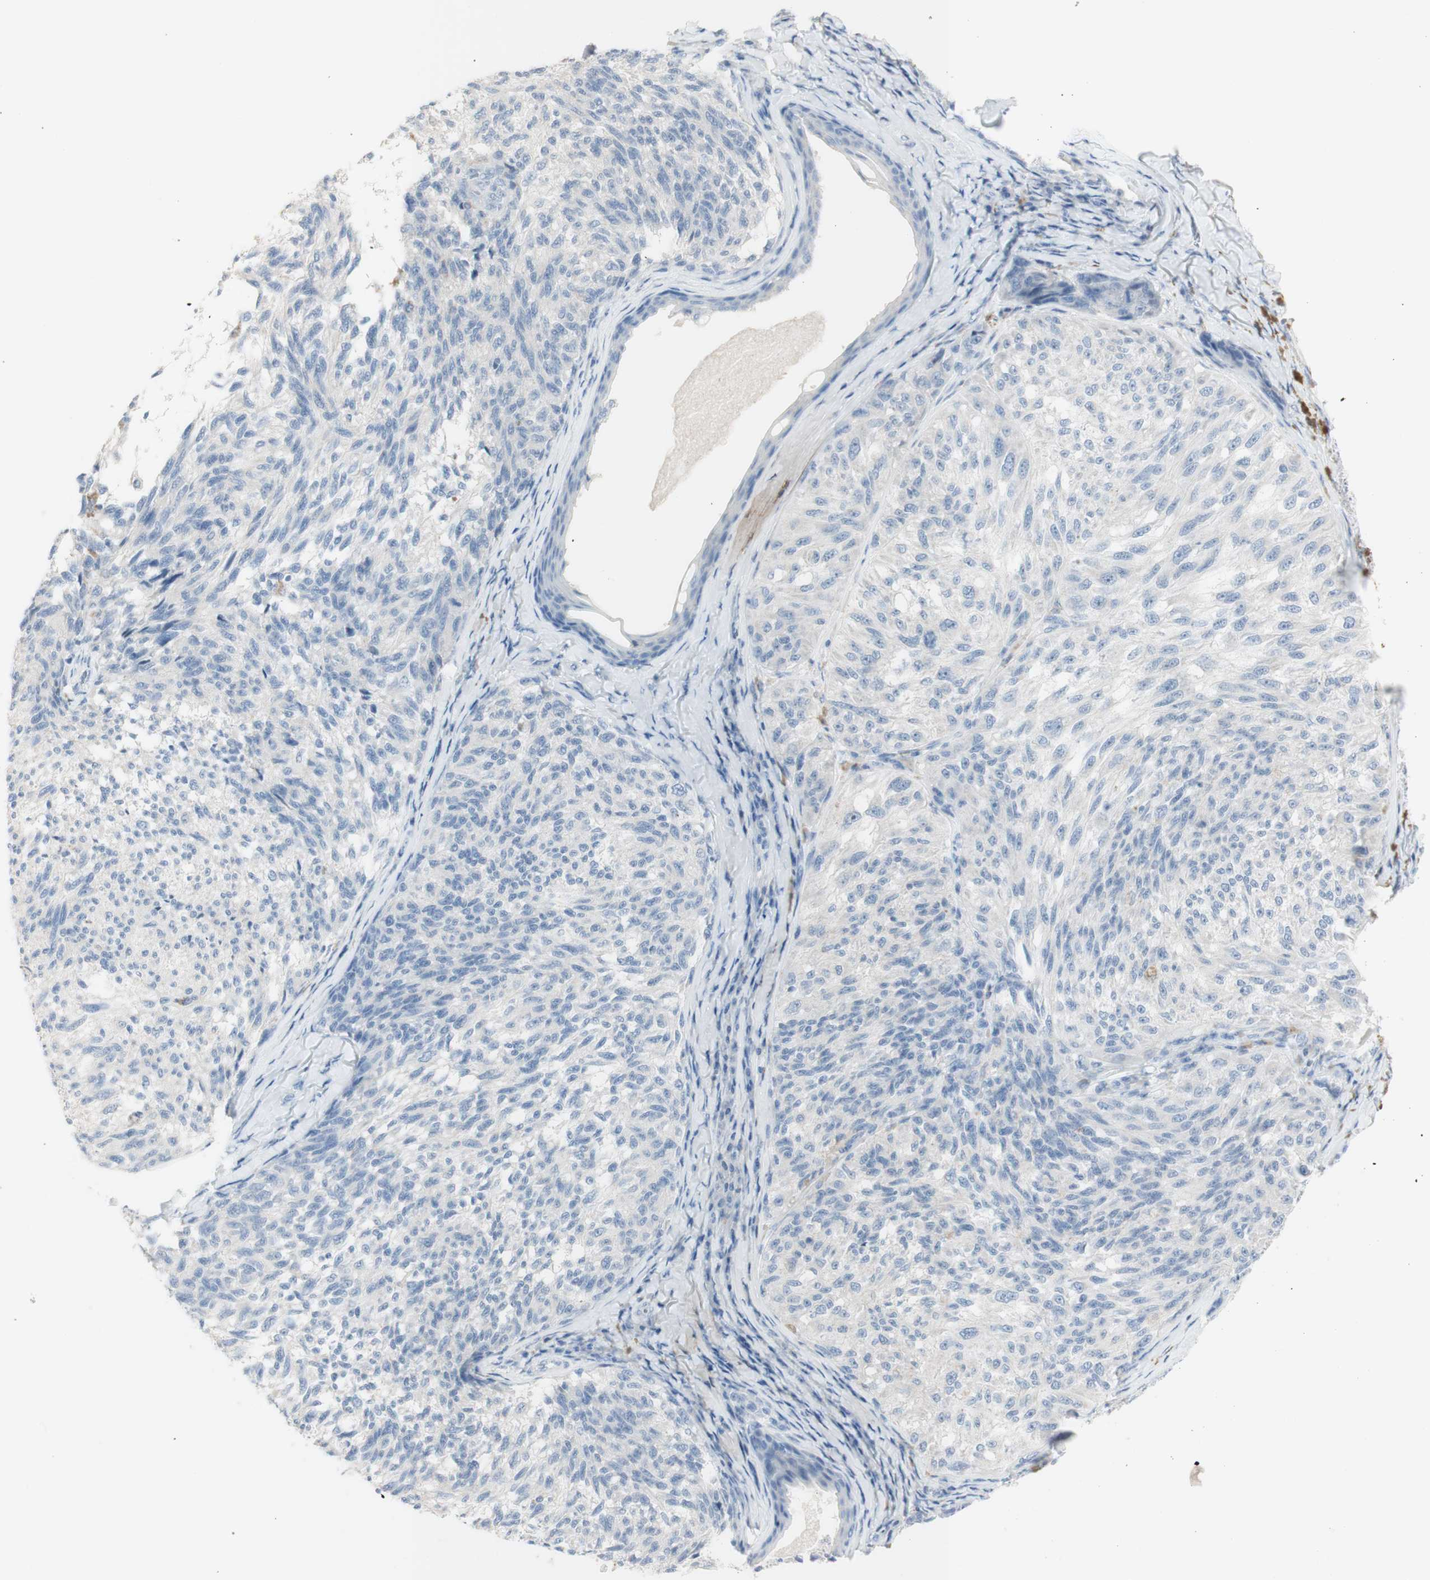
{"staining": {"intensity": "weak", "quantity": "<25%", "location": "cytoplasmic/membranous"}, "tissue": "melanoma", "cell_type": "Tumor cells", "image_type": "cancer", "snomed": [{"axis": "morphology", "description": "Malignant melanoma, NOS"}, {"axis": "topography", "description": "Skin"}], "caption": "An IHC micrograph of melanoma is shown. There is no staining in tumor cells of melanoma. (DAB immunohistochemistry with hematoxylin counter stain).", "gene": "ART3", "patient": {"sex": "female", "age": 73}}